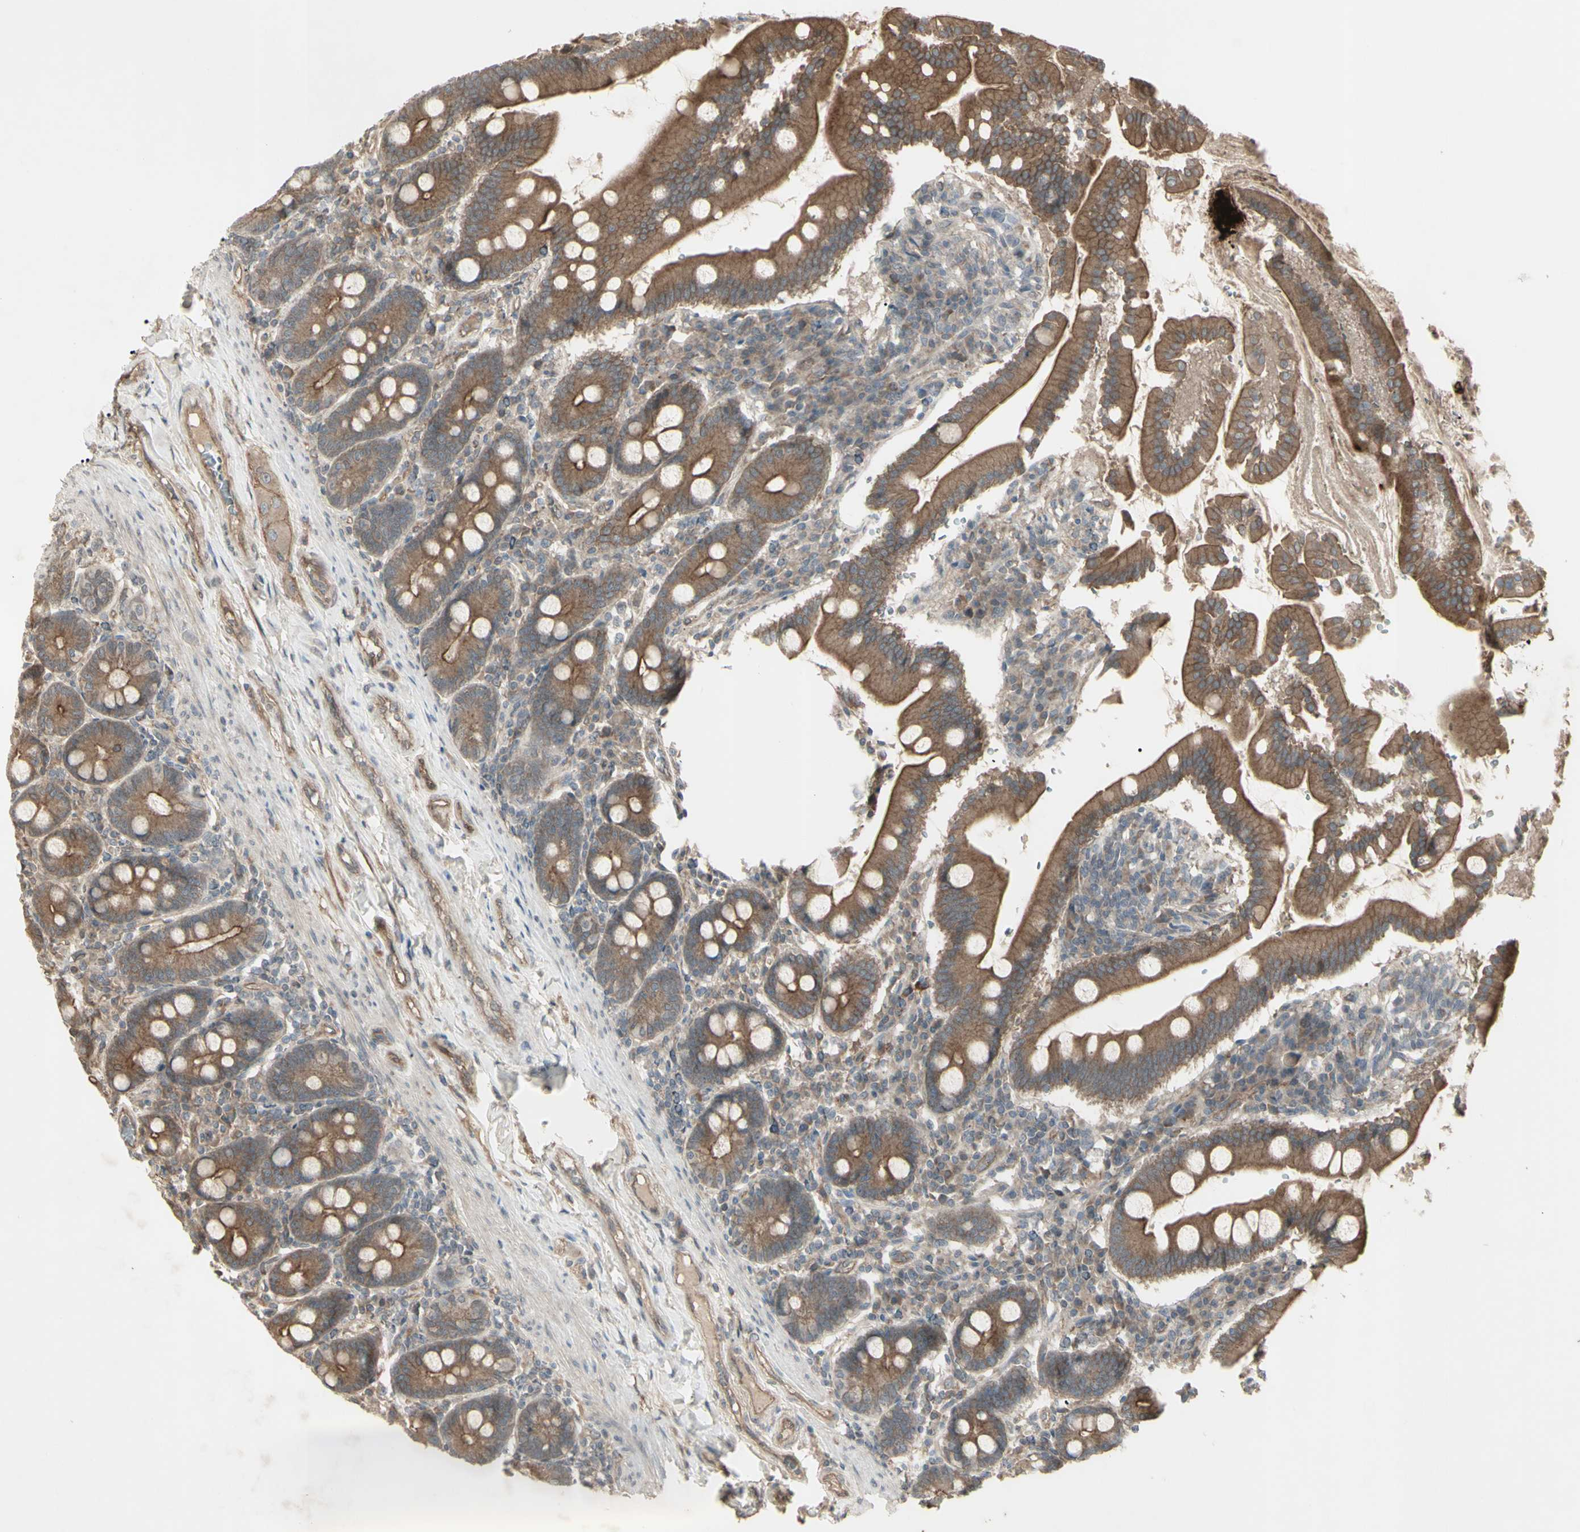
{"staining": {"intensity": "moderate", "quantity": ">75%", "location": "cytoplasmic/membranous"}, "tissue": "duodenum", "cell_type": "Glandular cells", "image_type": "normal", "snomed": [{"axis": "morphology", "description": "Normal tissue, NOS"}, {"axis": "topography", "description": "Duodenum"}], "caption": "Immunohistochemical staining of benign duodenum demonstrates medium levels of moderate cytoplasmic/membranous expression in approximately >75% of glandular cells.", "gene": "JAG1", "patient": {"sex": "male", "age": 50}}